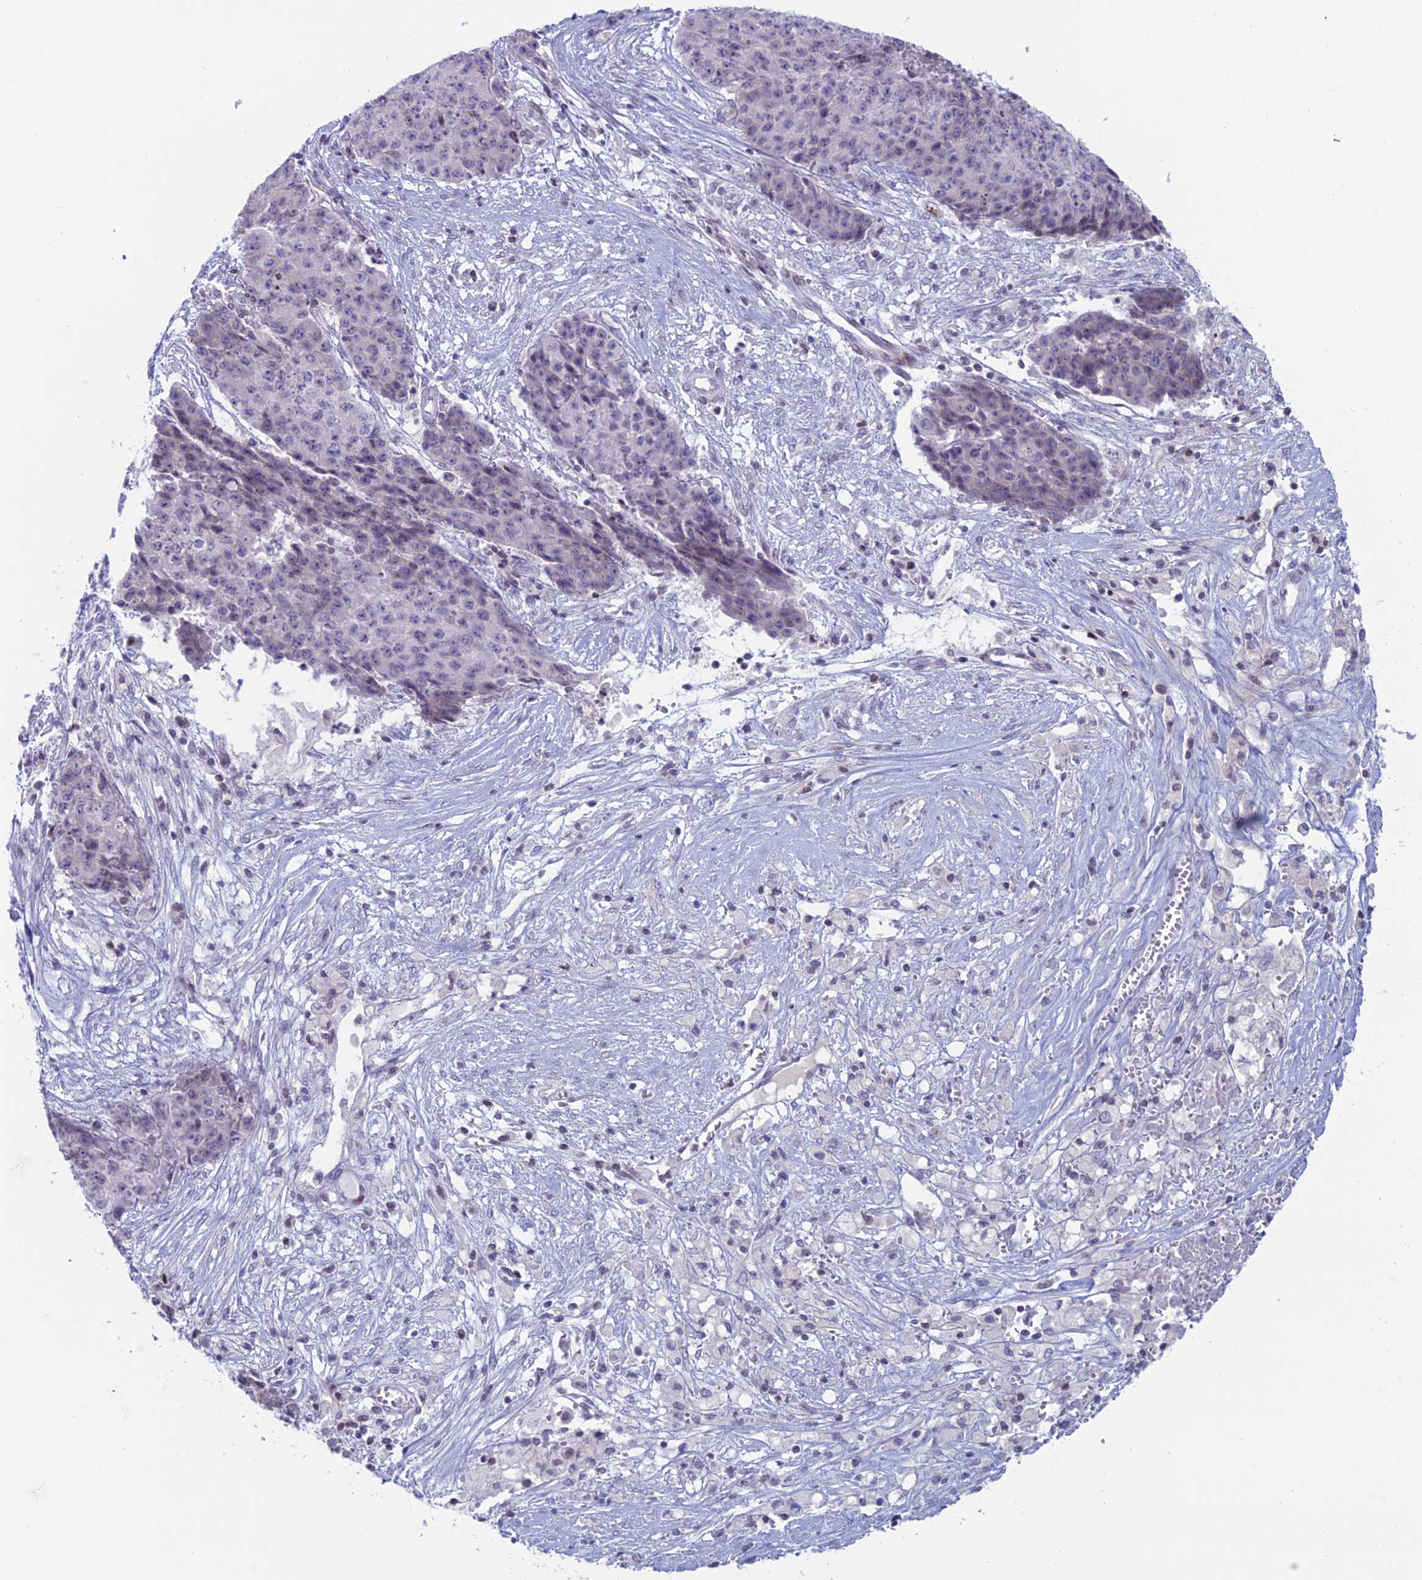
{"staining": {"intensity": "negative", "quantity": "none", "location": "none"}, "tissue": "ovarian cancer", "cell_type": "Tumor cells", "image_type": "cancer", "snomed": [{"axis": "morphology", "description": "Carcinoma, endometroid"}, {"axis": "topography", "description": "Ovary"}], "caption": "Endometroid carcinoma (ovarian) was stained to show a protein in brown. There is no significant expression in tumor cells.", "gene": "CERS6", "patient": {"sex": "female", "age": 42}}